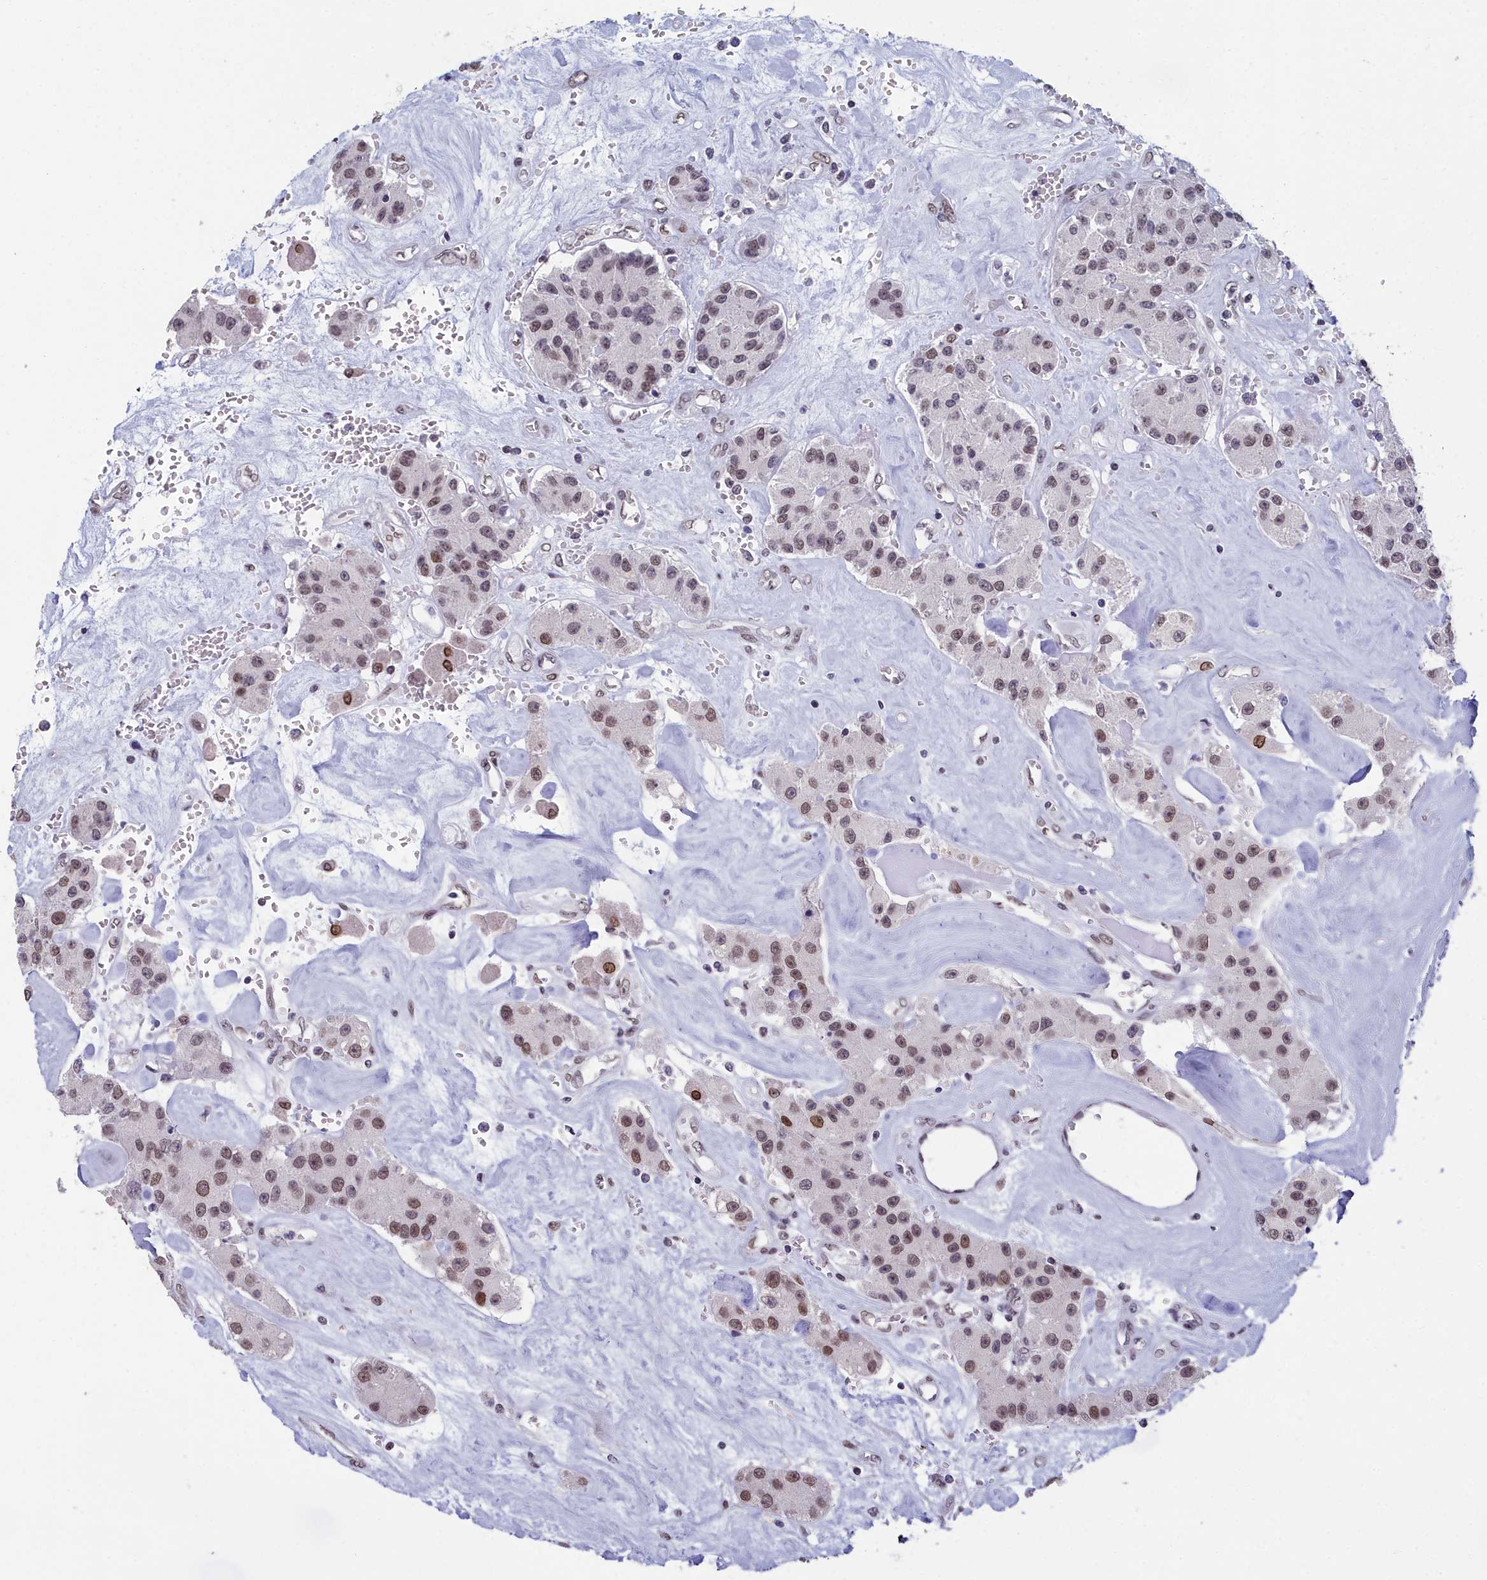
{"staining": {"intensity": "moderate", "quantity": ">75%", "location": "nuclear"}, "tissue": "carcinoid", "cell_type": "Tumor cells", "image_type": "cancer", "snomed": [{"axis": "morphology", "description": "Carcinoid, malignant, NOS"}, {"axis": "topography", "description": "Pancreas"}], "caption": "The micrograph exhibits immunohistochemical staining of malignant carcinoid. There is moderate nuclear positivity is appreciated in approximately >75% of tumor cells.", "gene": "CCDC97", "patient": {"sex": "male", "age": 41}}